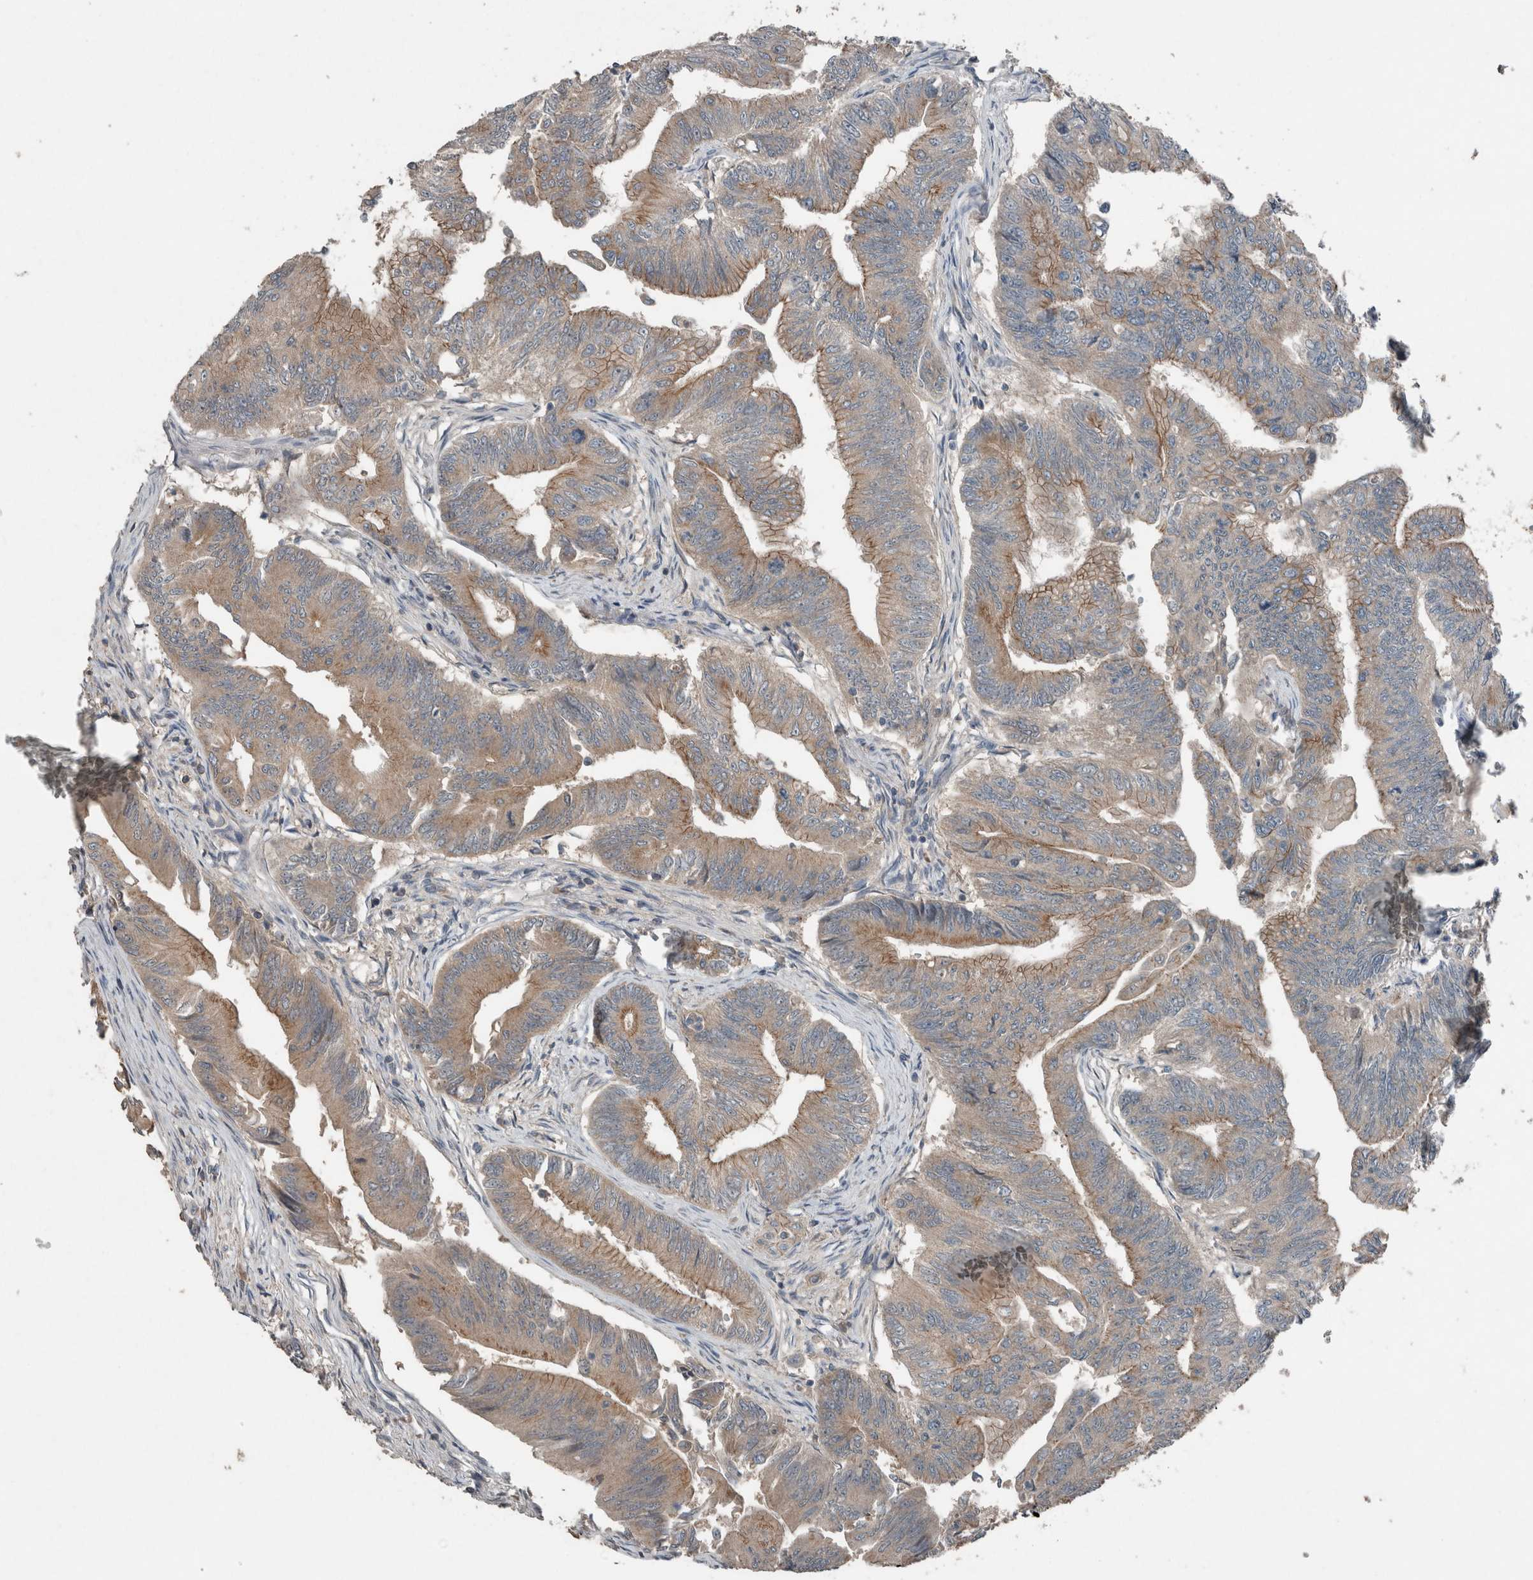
{"staining": {"intensity": "moderate", "quantity": ">75%", "location": "cytoplasmic/membranous"}, "tissue": "colorectal cancer", "cell_type": "Tumor cells", "image_type": "cancer", "snomed": [{"axis": "morphology", "description": "Adenoma, NOS"}, {"axis": "morphology", "description": "Adenocarcinoma, NOS"}, {"axis": "topography", "description": "Colon"}], "caption": "Colorectal adenoma stained with DAB immunohistochemistry shows medium levels of moderate cytoplasmic/membranous expression in approximately >75% of tumor cells. (Brightfield microscopy of DAB IHC at high magnification).", "gene": "KNTC1", "patient": {"sex": "male", "age": 79}}